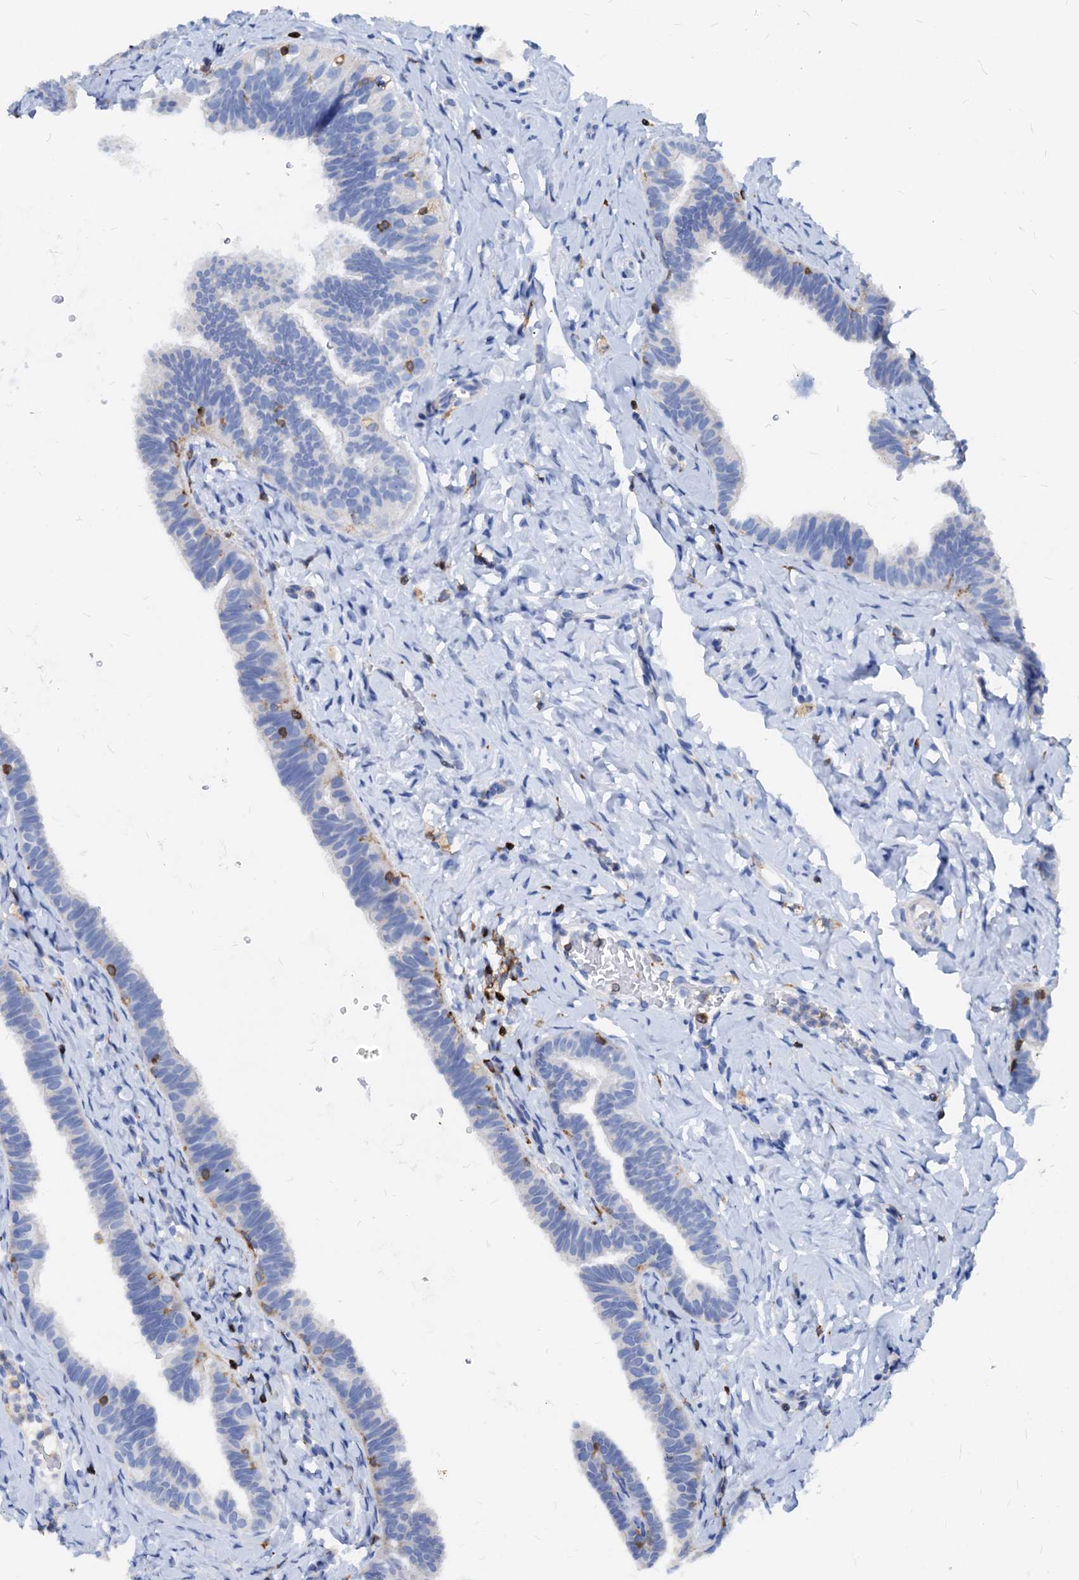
{"staining": {"intensity": "negative", "quantity": "none", "location": "none"}, "tissue": "fallopian tube", "cell_type": "Glandular cells", "image_type": "normal", "snomed": [{"axis": "morphology", "description": "Normal tissue, NOS"}, {"axis": "topography", "description": "Fallopian tube"}], "caption": "Protein analysis of benign fallopian tube demonstrates no significant positivity in glandular cells.", "gene": "LCP2", "patient": {"sex": "female", "age": 65}}